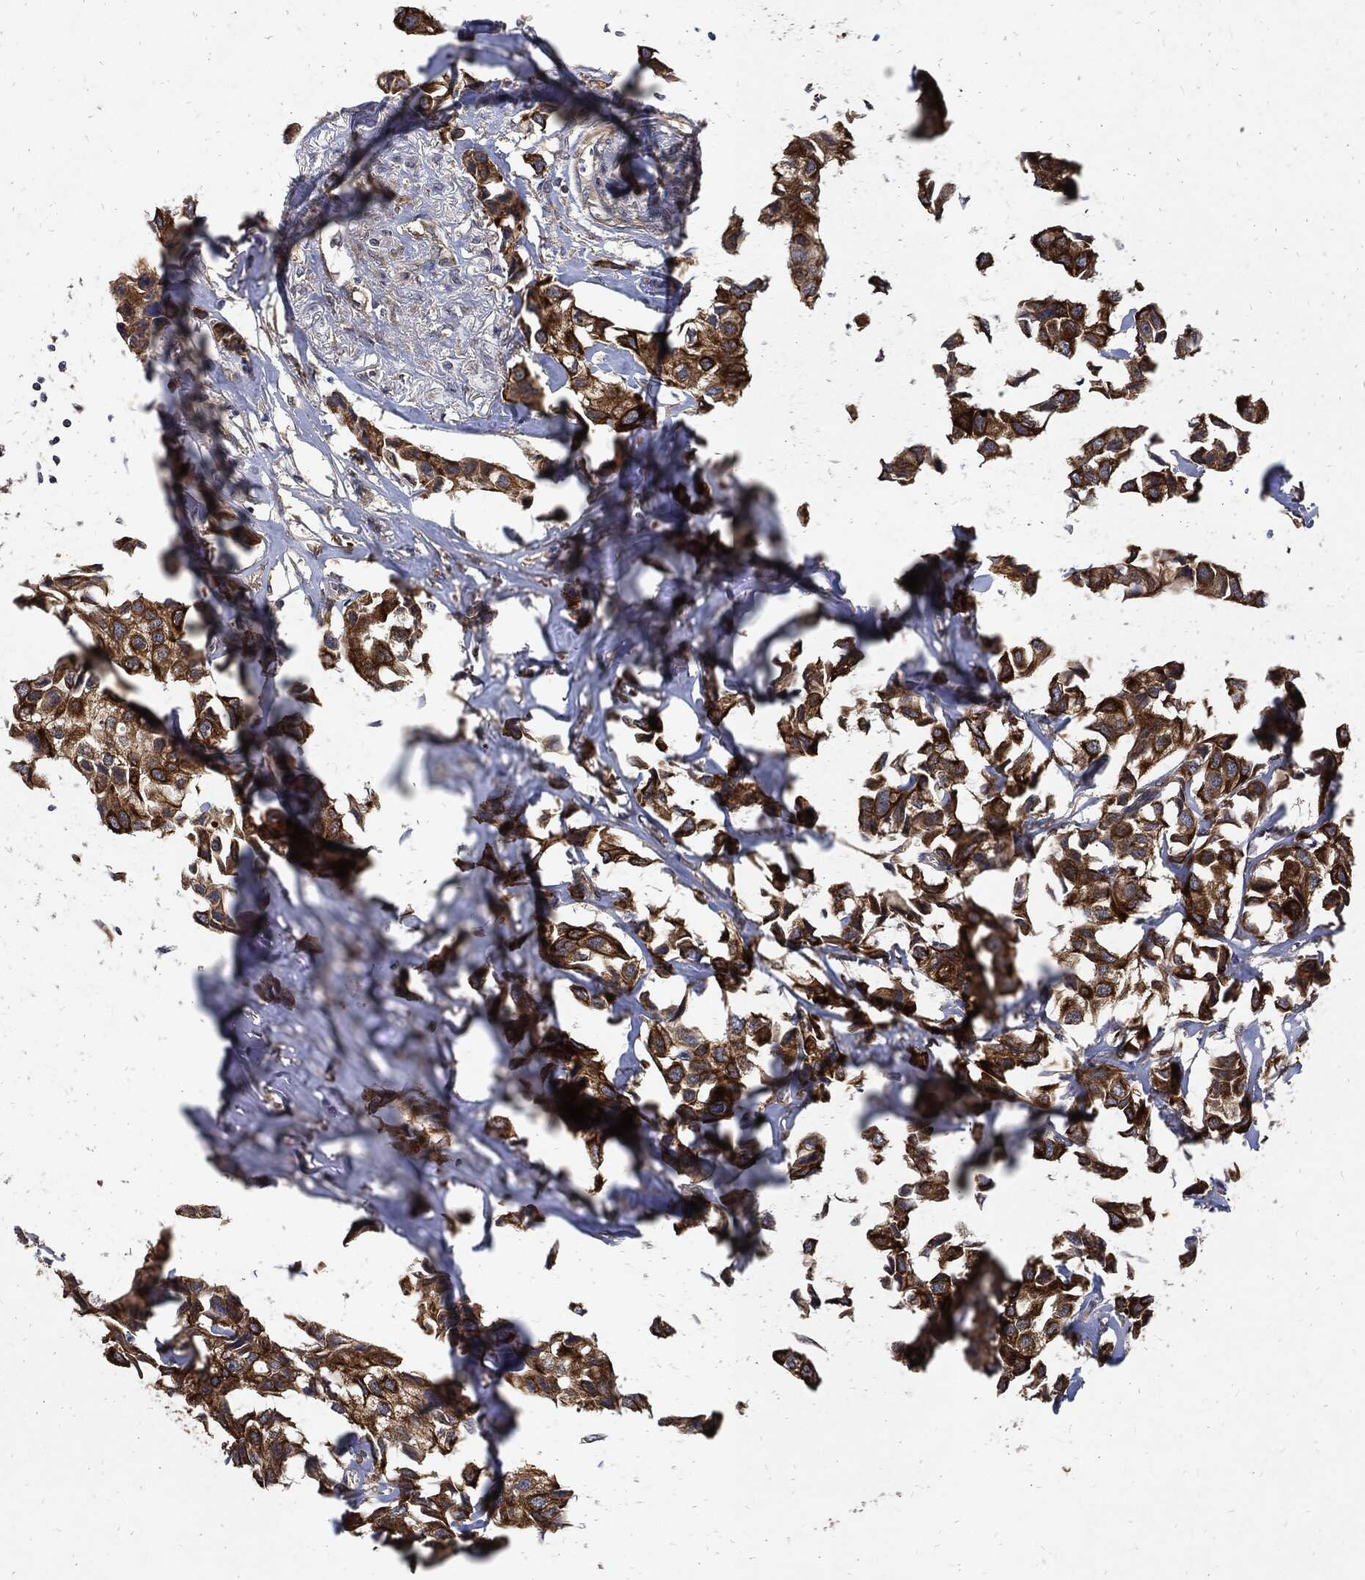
{"staining": {"intensity": "strong", "quantity": ">75%", "location": "cytoplasmic/membranous"}, "tissue": "breast cancer", "cell_type": "Tumor cells", "image_type": "cancer", "snomed": [{"axis": "morphology", "description": "Duct carcinoma"}, {"axis": "topography", "description": "Breast"}], "caption": "Protein staining of breast cancer (intraductal carcinoma) tissue displays strong cytoplasmic/membranous staining in approximately >75% of tumor cells. (DAB (3,3'-diaminobenzidine) IHC with brightfield microscopy, high magnification).", "gene": "DCTN1", "patient": {"sex": "female", "age": 80}}